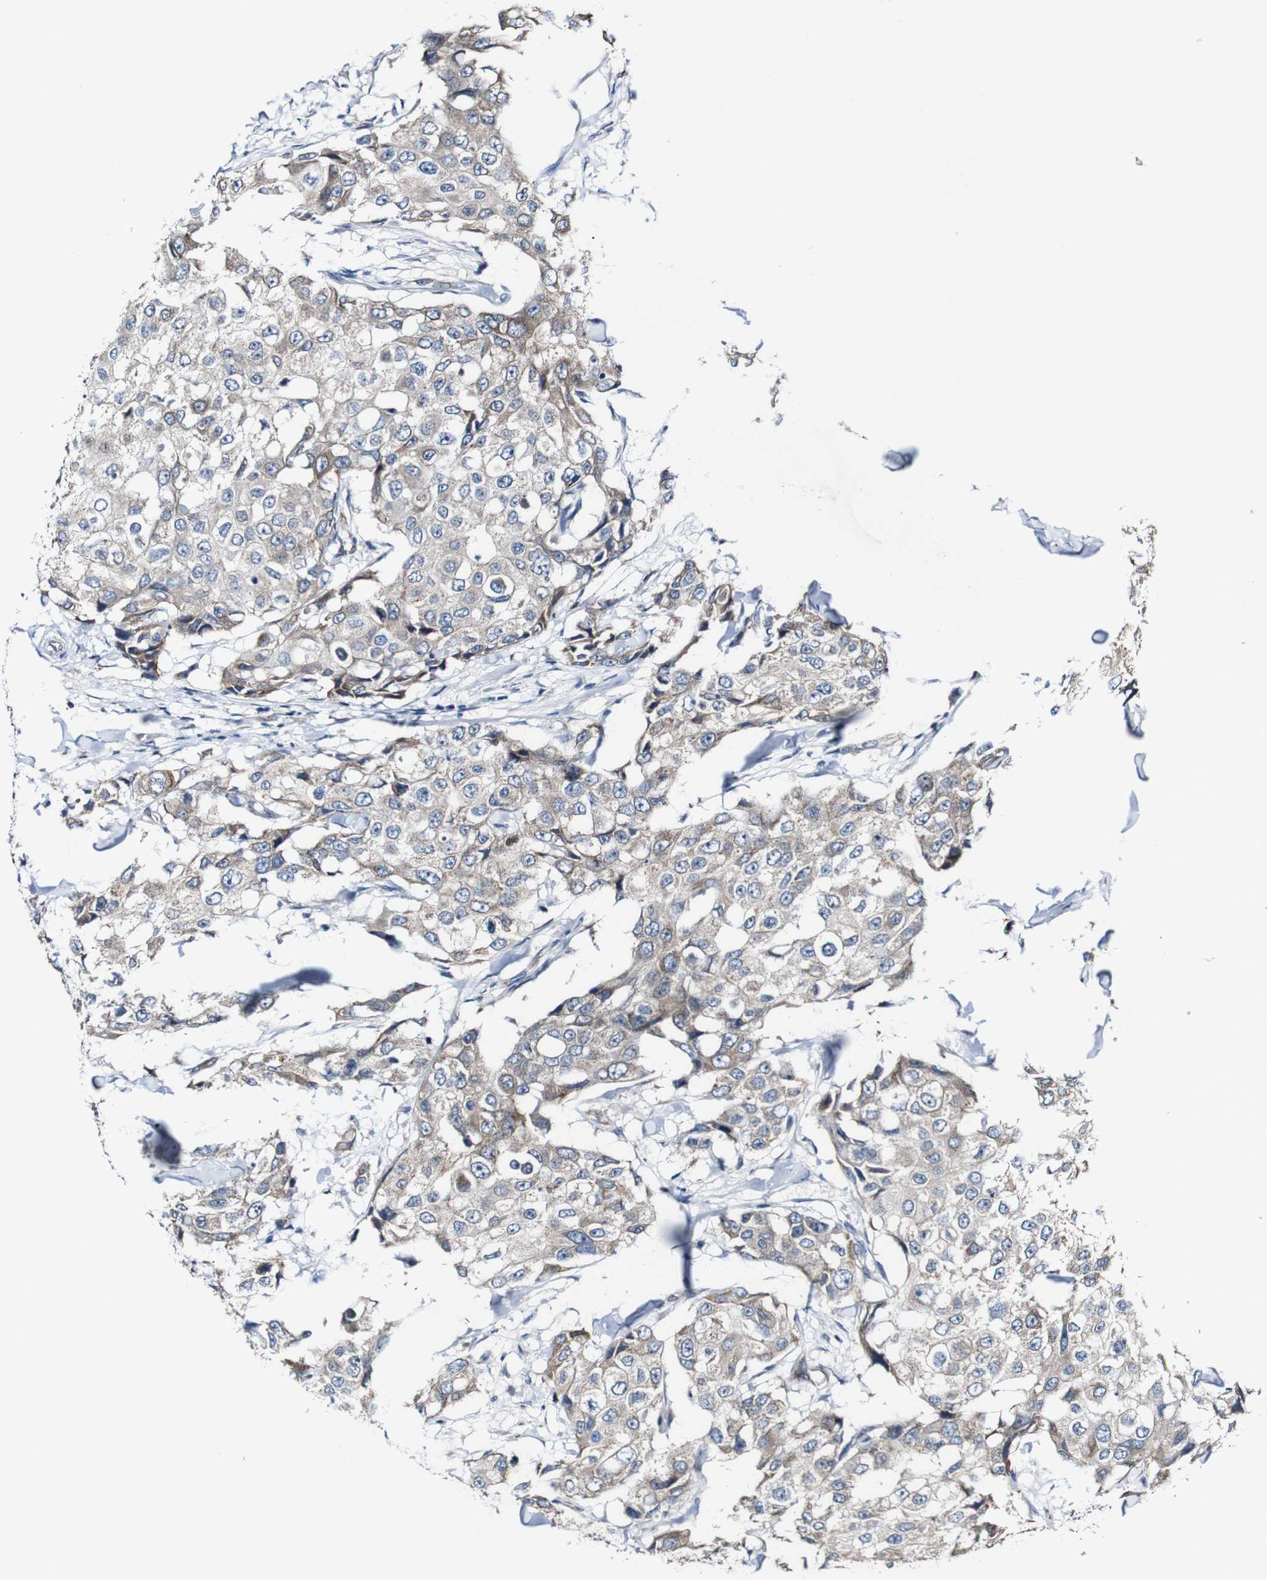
{"staining": {"intensity": "weak", "quantity": "<25%", "location": "cytoplasmic/membranous"}, "tissue": "breast cancer", "cell_type": "Tumor cells", "image_type": "cancer", "snomed": [{"axis": "morphology", "description": "Duct carcinoma"}, {"axis": "topography", "description": "Breast"}], "caption": "Tumor cells are negative for protein expression in human intraductal carcinoma (breast).", "gene": "GRAMD1A", "patient": {"sex": "female", "age": 27}}